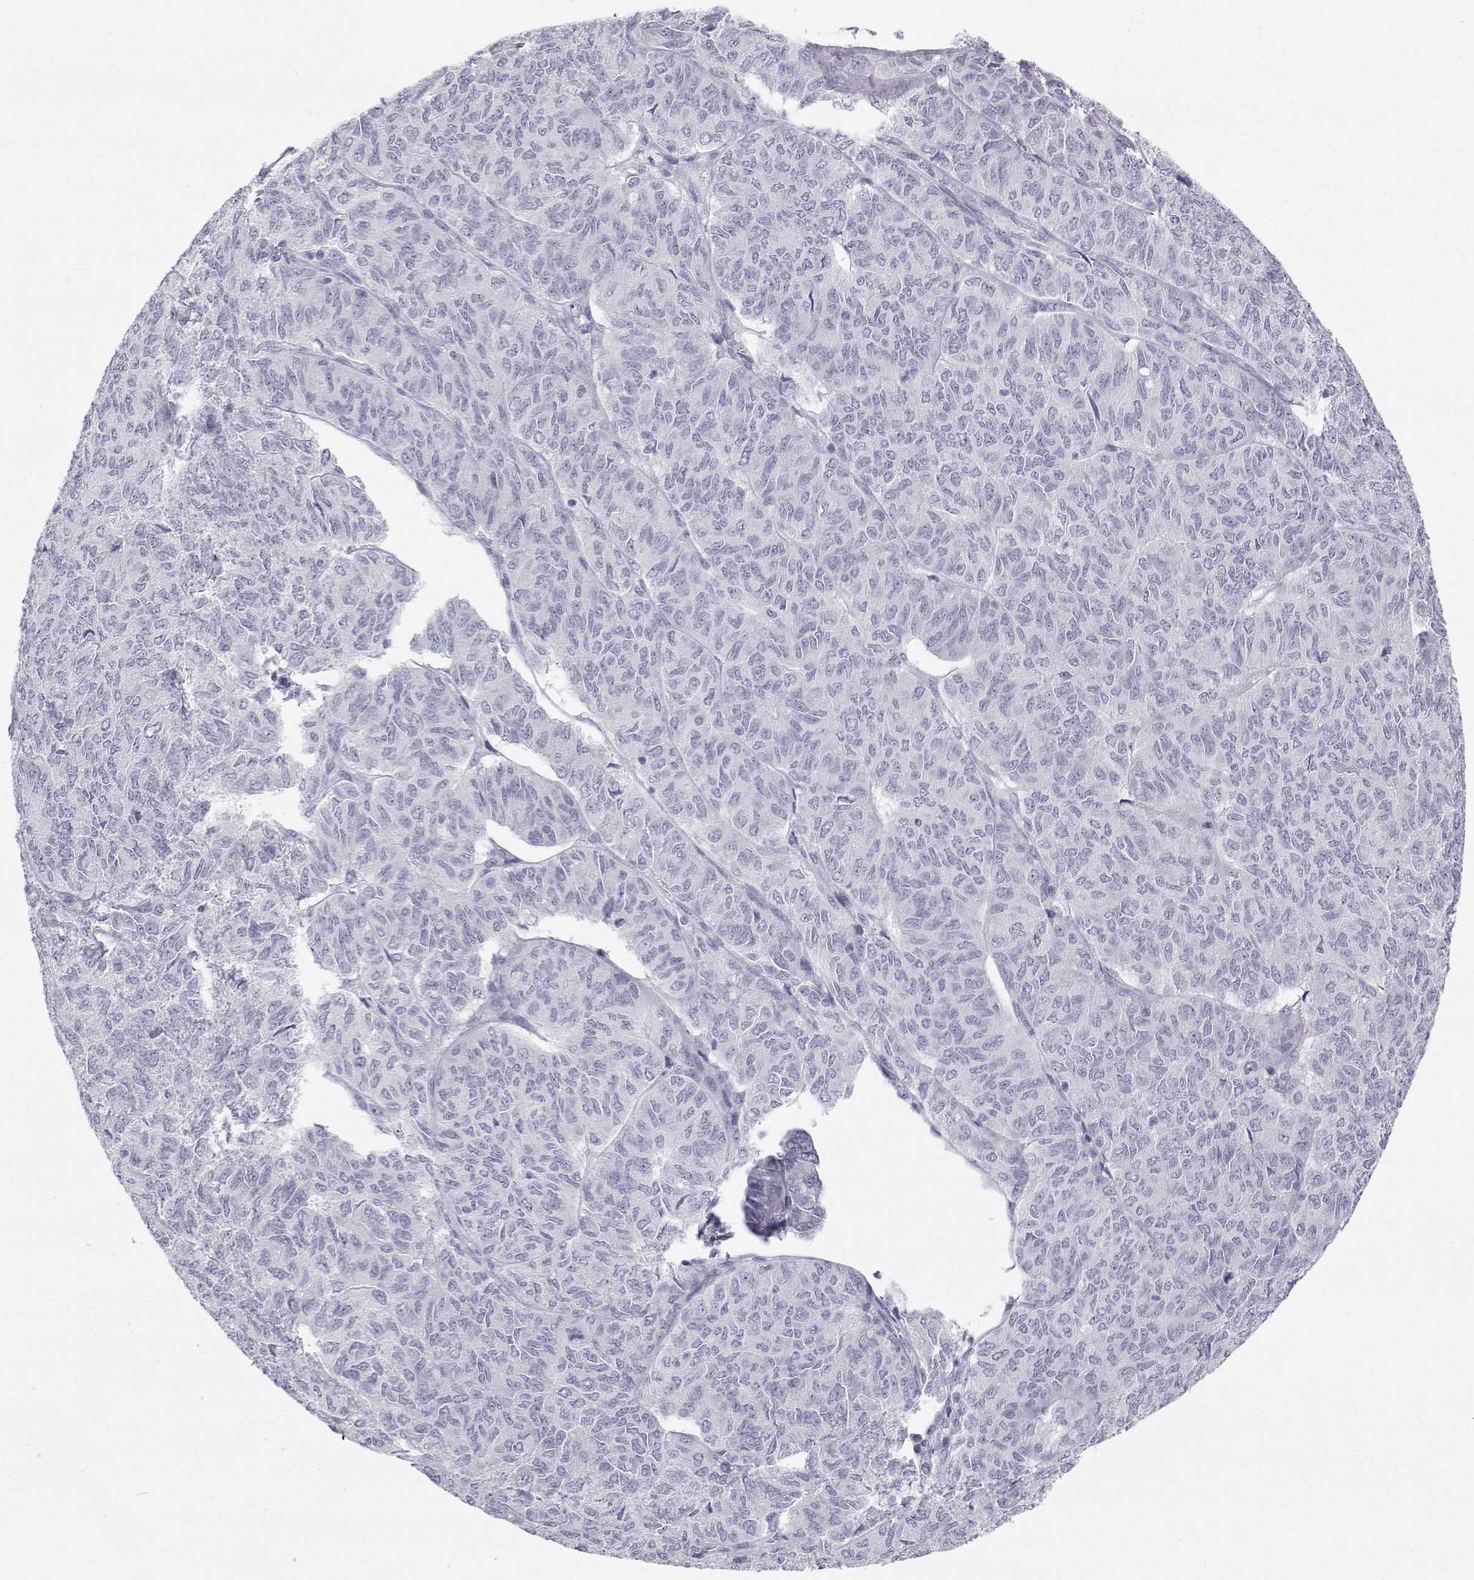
{"staining": {"intensity": "negative", "quantity": "none", "location": "none"}, "tissue": "ovarian cancer", "cell_type": "Tumor cells", "image_type": "cancer", "snomed": [{"axis": "morphology", "description": "Carcinoma, endometroid"}, {"axis": "topography", "description": "Ovary"}], "caption": "High power microscopy image of an IHC image of ovarian endometroid carcinoma, revealing no significant staining in tumor cells.", "gene": "SFTPB", "patient": {"sex": "female", "age": 80}}